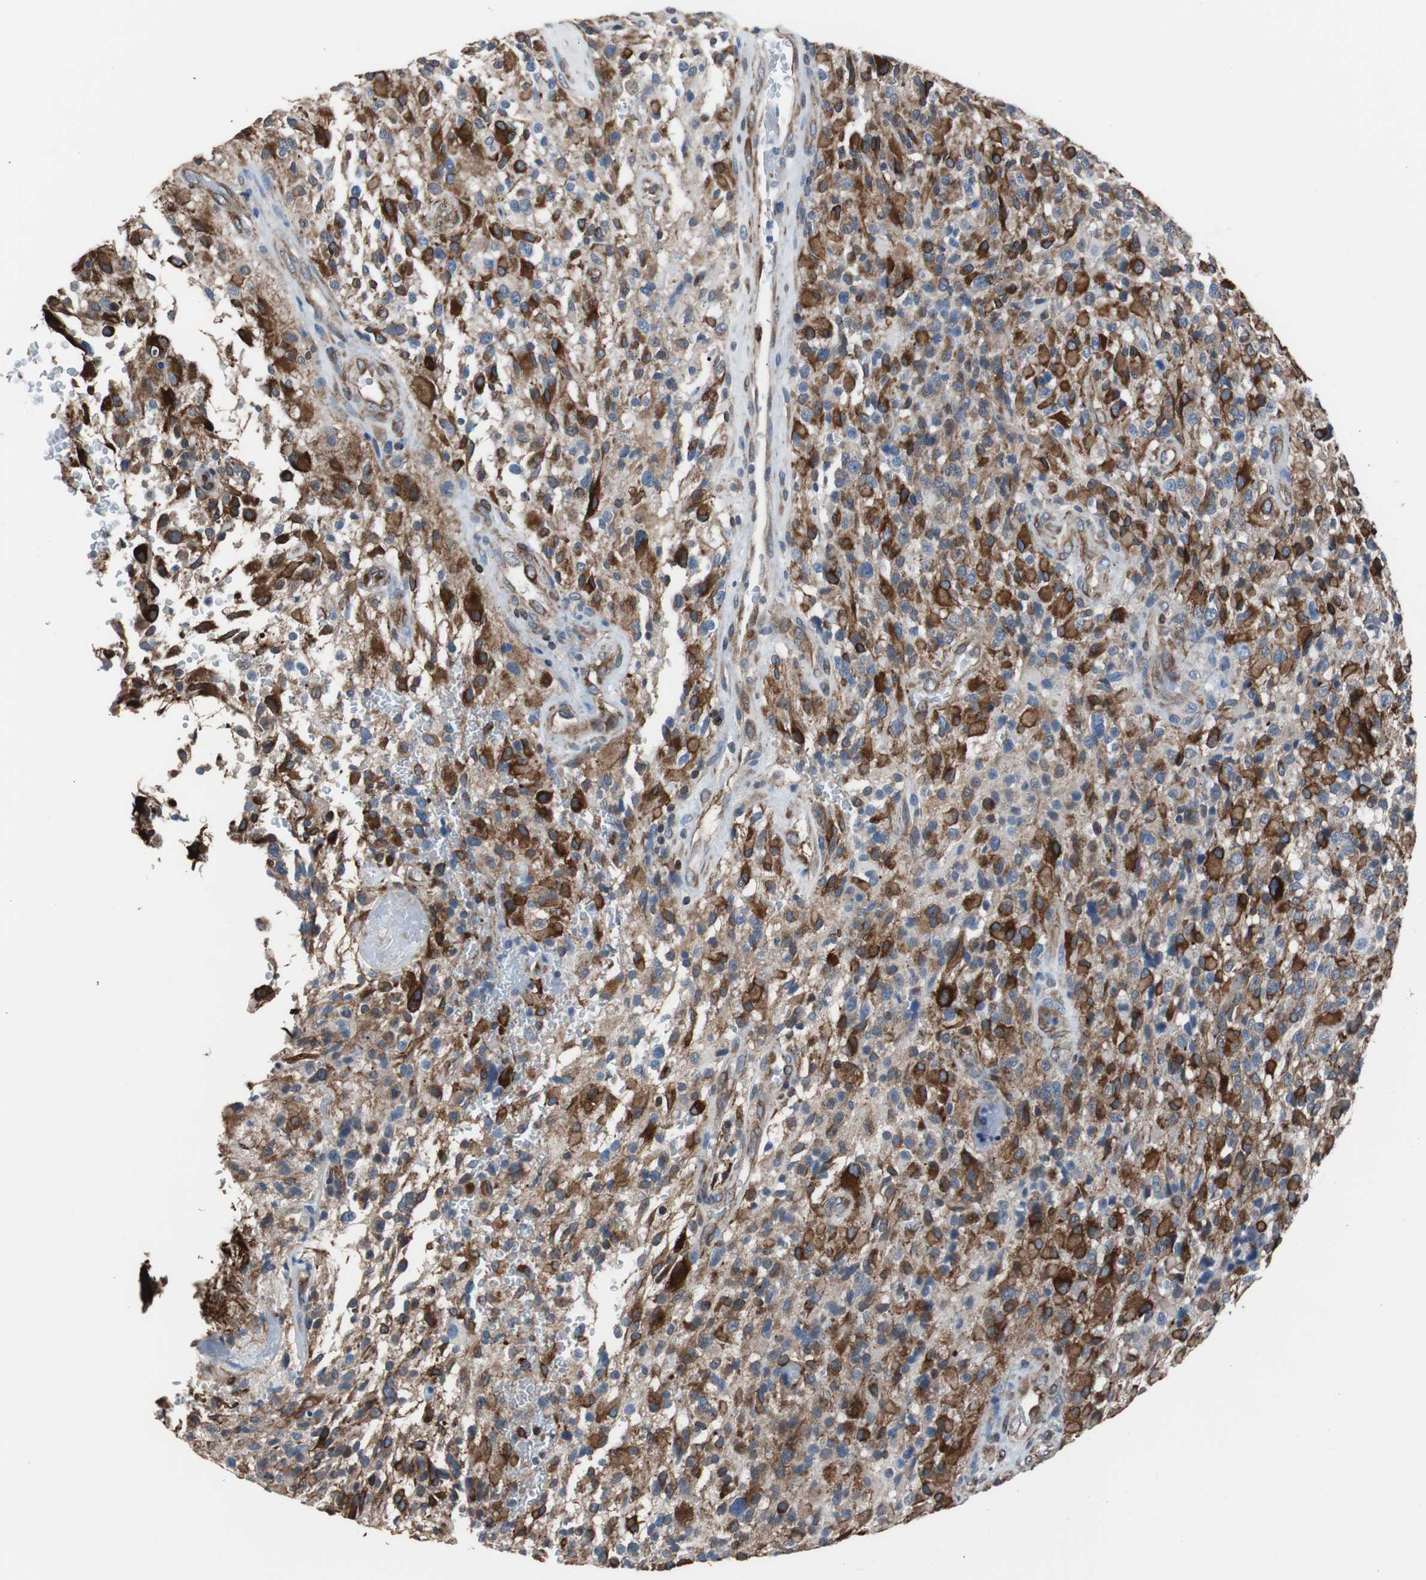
{"staining": {"intensity": "strong", "quantity": ">75%", "location": "cytoplasmic/membranous"}, "tissue": "glioma", "cell_type": "Tumor cells", "image_type": "cancer", "snomed": [{"axis": "morphology", "description": "Glioma, malignant, High grade"}, {"axis": "topography", "description": "Brain"}], "caption": "High-grade glioma (malignant) tissue reveals strong cytoplasmic/membranous positivity in about >75% of tumor cells", "gene": "PBXIP1", "patient": {"sex": "male", "age": 71}}